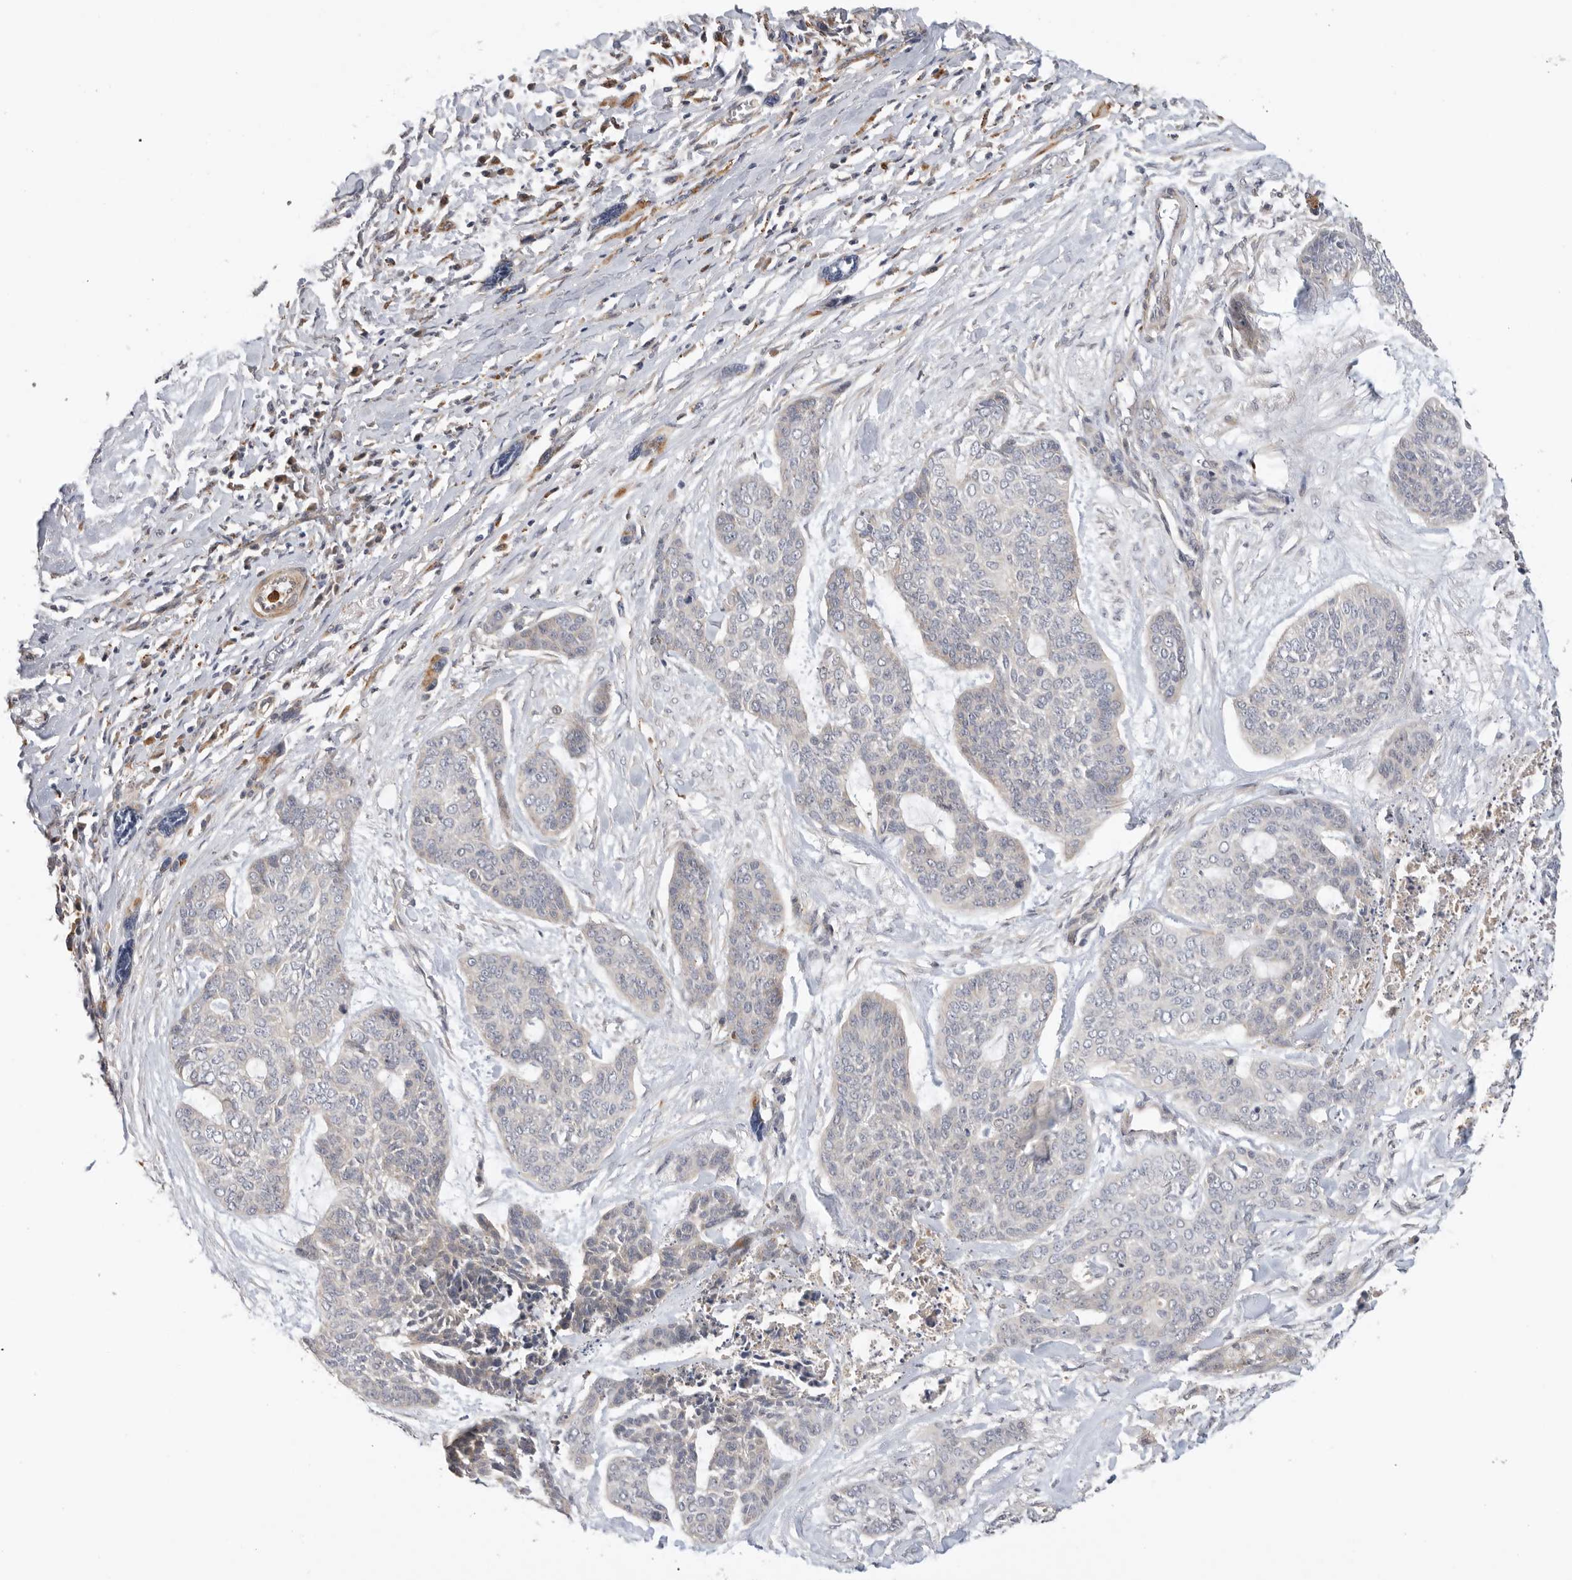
{"staining": {"intensity": "negative", "quantity": "none", "location": "none"}, "tissue": "skin cancer", "cell_type": "Tumor cells", "image_type": "cancer", "snomed": [{"axis": "morphology", "description": "Basal cell carcinoma"}, {"axis": "topography", "description": "Skin"}], "caption": "Skin cancer (basal cell carcinoma) was stained to show a protein in brown. There is no significant positivity in tumor cells. (Immunohistochemistry (ihc), brightfield microscopy, high magnification).", "gene": "GNE", "patient": {"sex": "female", "age": 64}}